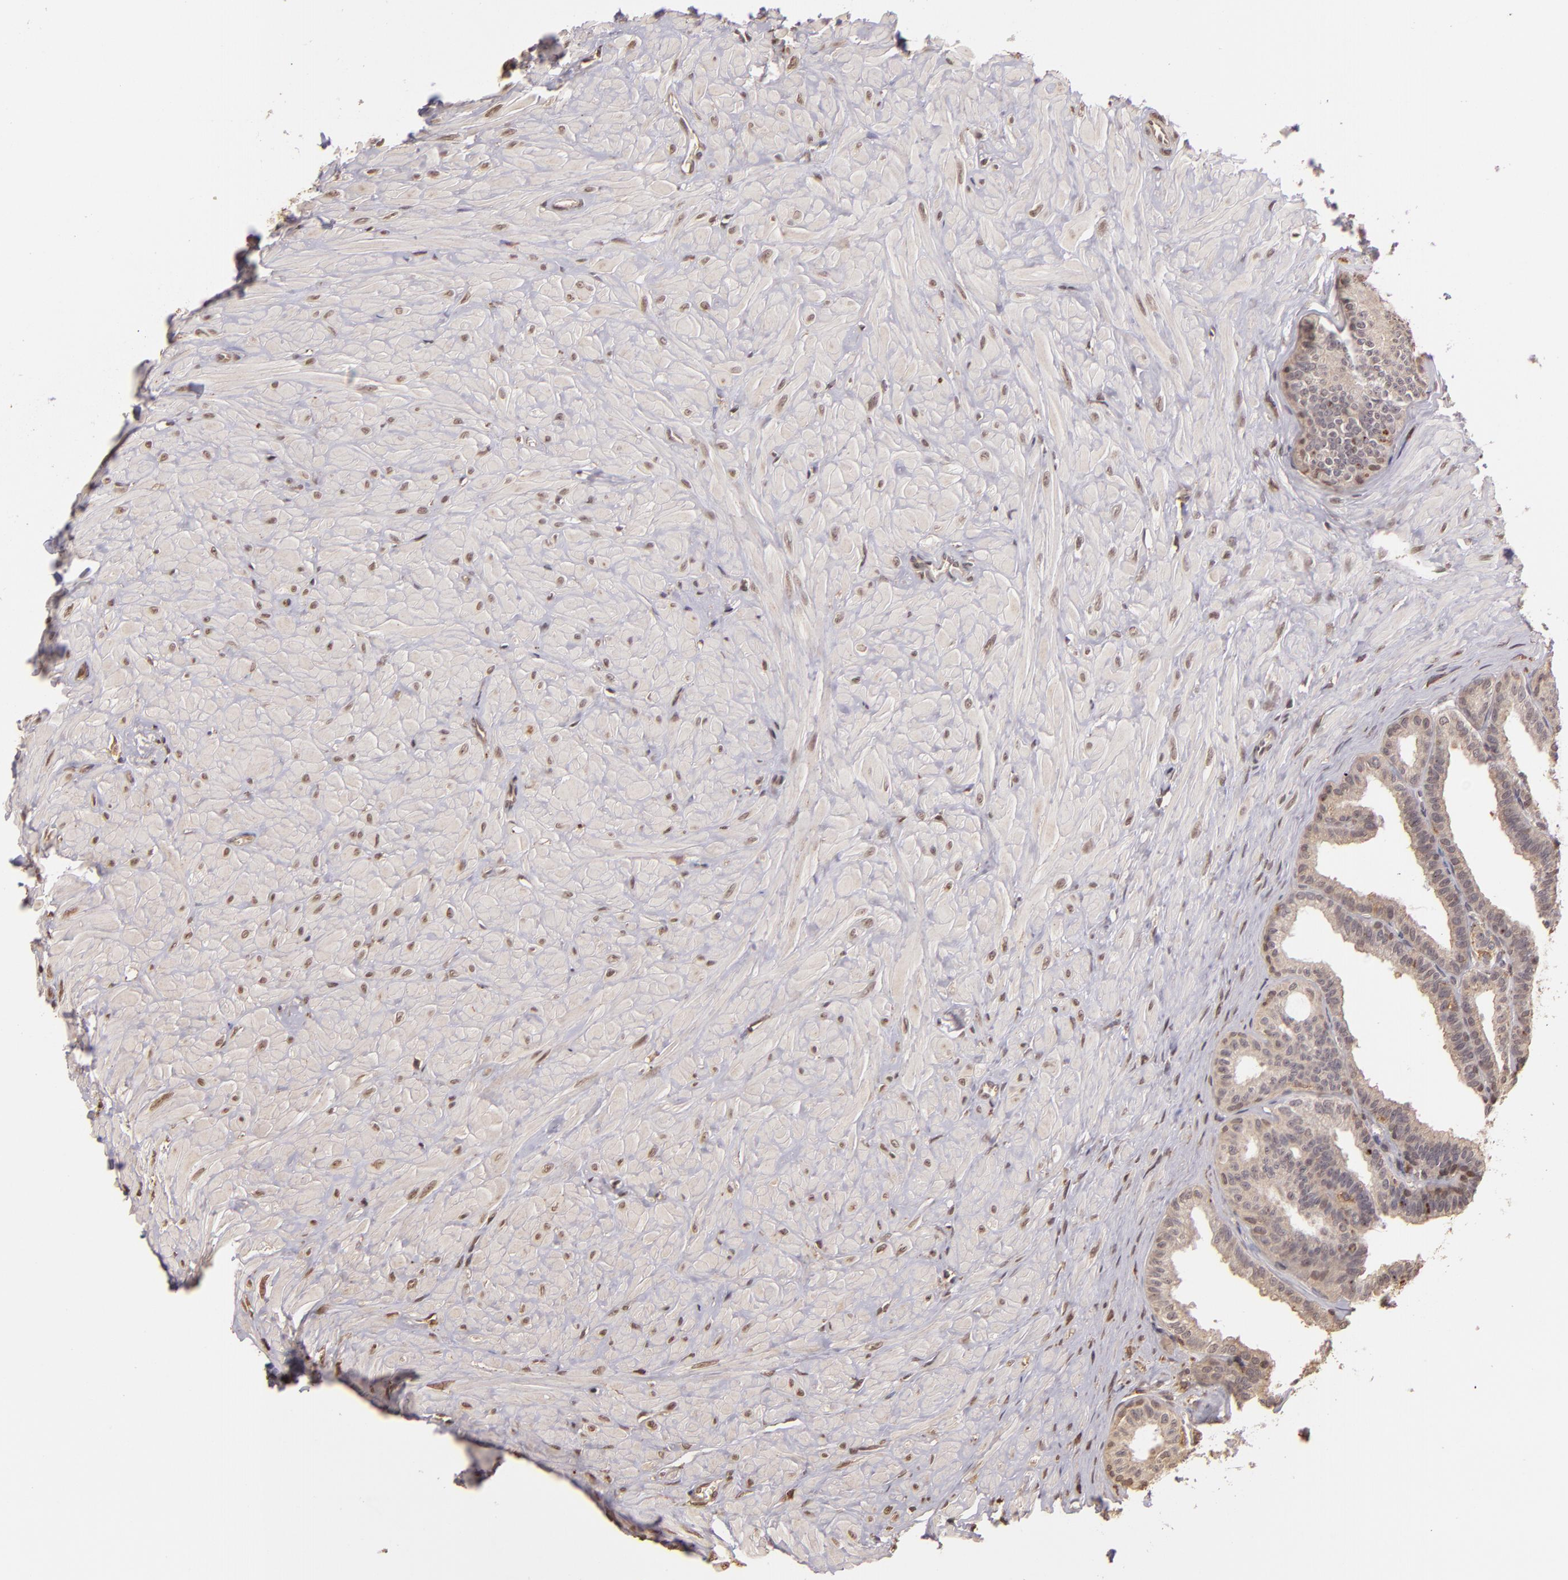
{"staining": {"intensity": "weak", "quantity": "25%-75%", "location": "nuclear"}, "tissue": "seminal vesicle", "cell_type": "Glandular cells", "image_type": "normal", "snomed": [{"axis": "morphology", "description": "Normal tissue, NOS"}, {"axis": "topography", "description": "Seminal veicle"}], "caption": "A brown stain labels weak nuclear expression of a protein in glandular cells of benign seminal vesicle.", "gene": "ARPC2", "patient": {"sex": "male", "age": 26}}